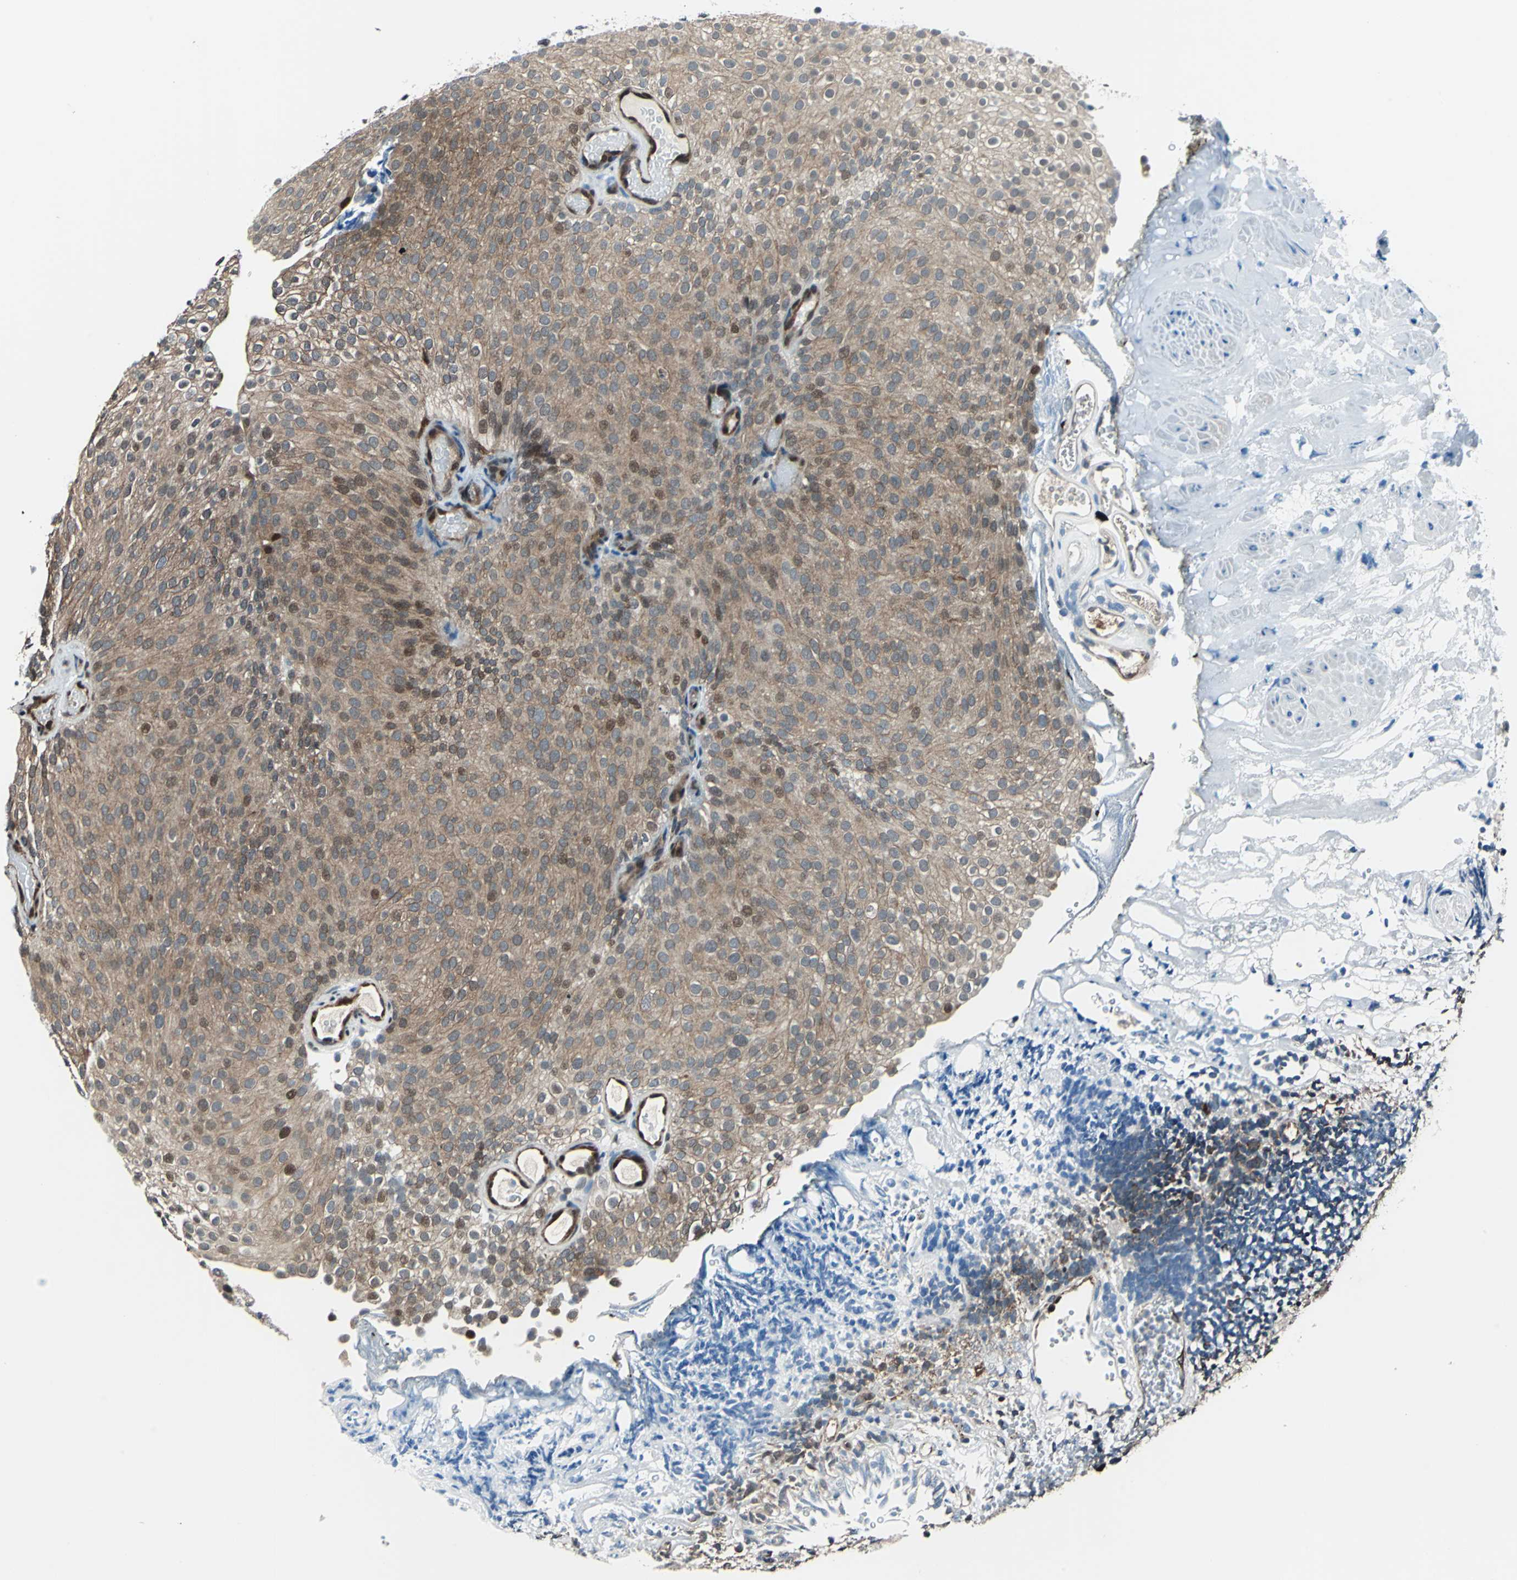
{"staining": {"intensity": "moderate", "quantity": ">75%", "location": "cytoplasmic/membranous,nuclear"}, "tissue": "urothelial cancer", "cell_type": "Tumor cells", "image_type": "cancer", "snomed": [{"axis": "morphology", "description": "Urothelial carcinoma, Low grade"}, {"axis": "topography", "description": "Urinary bladder"}], "caption": "Approximately >75% of tumor cells in human urothelial cancer show moderate cytoplasmic/membranous and nuclear protein positivity as visualized by brown immunohistochemical staining.", "gene": "POLR3K", "patient": {"sex": "male", "age": 78}}